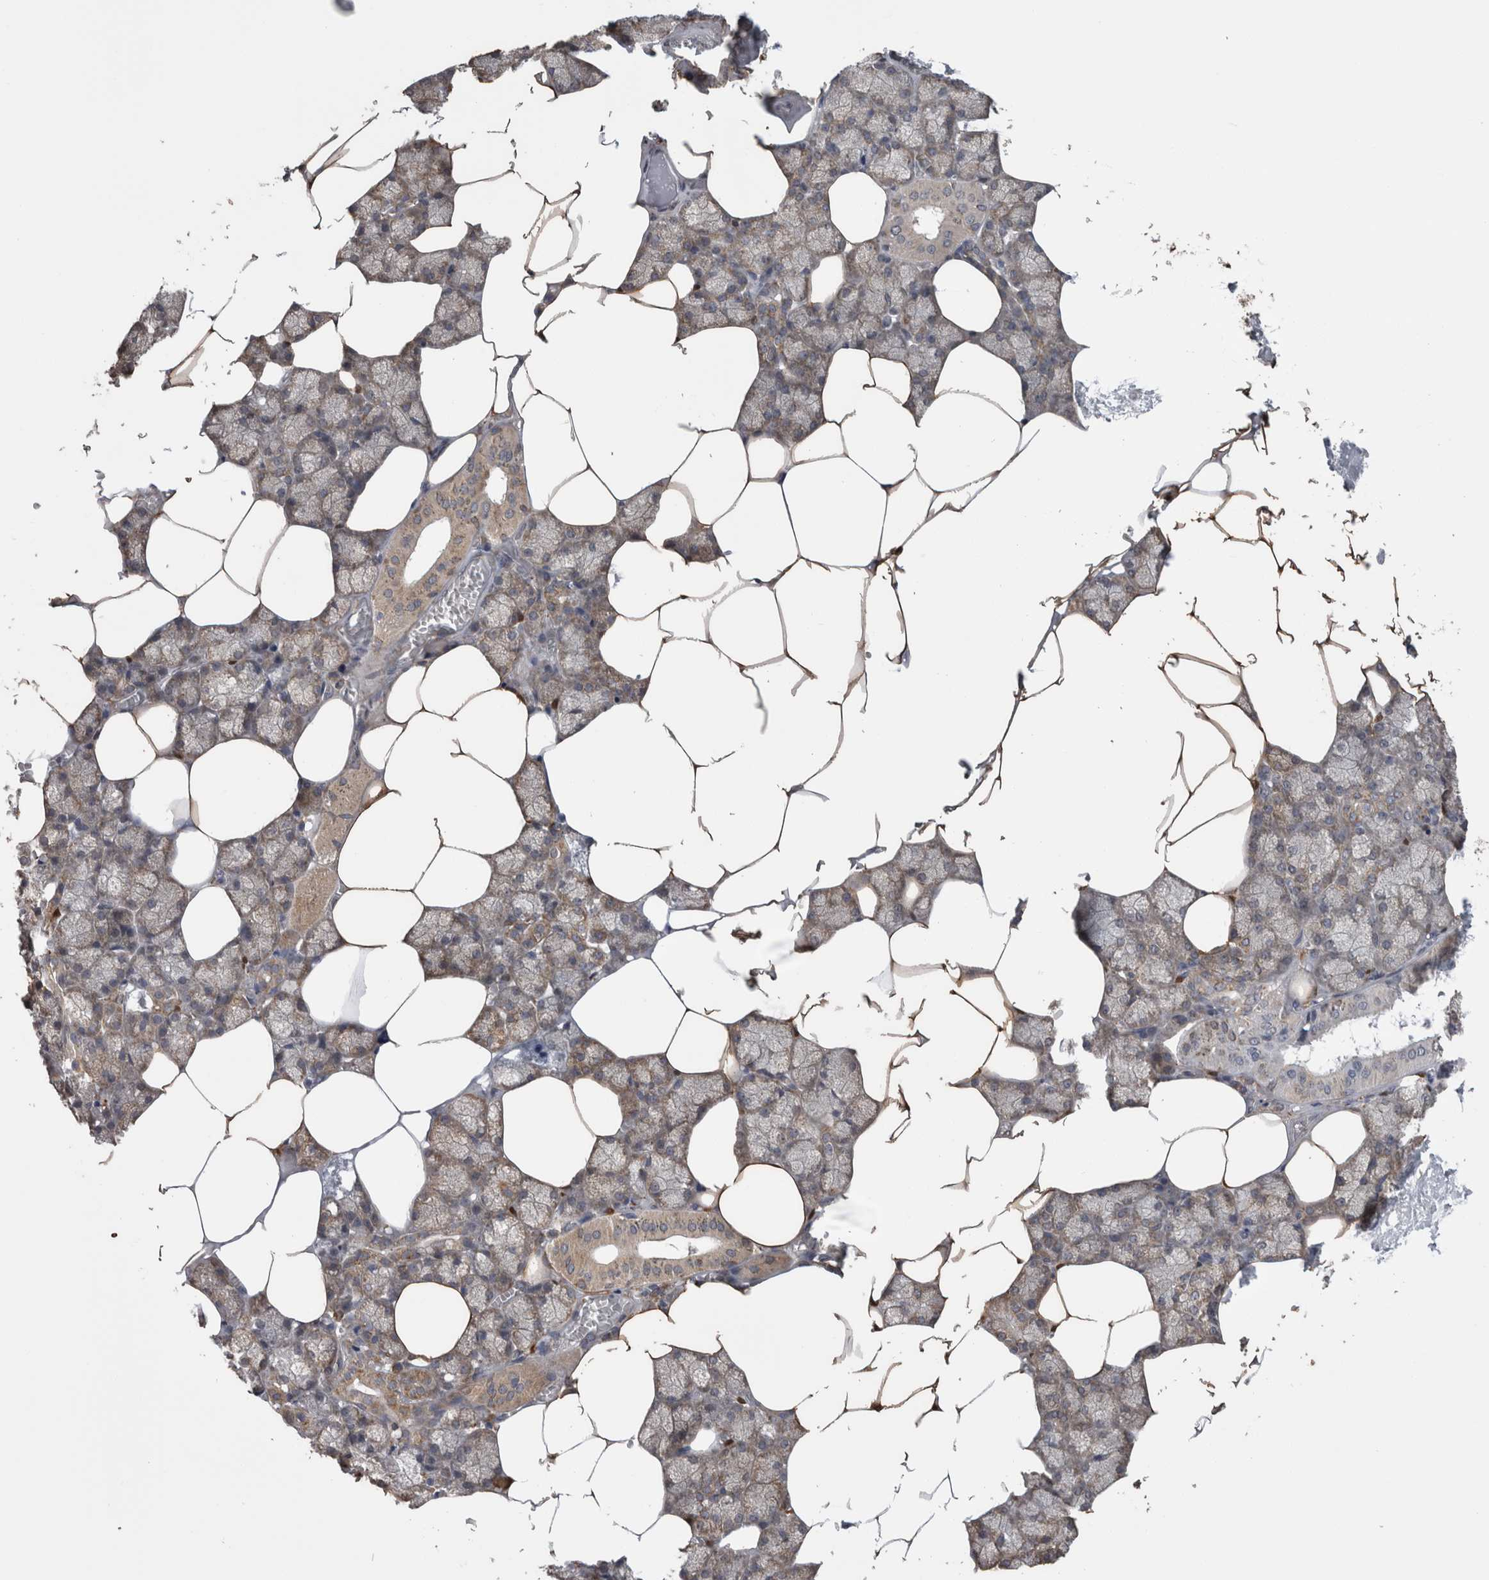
{"staining": {"intensity": "moderate", "quantity": "25%-75%", "location": "cytoplasmic/membranous"}, "tissue": "salivary gland", "cell_type": "Glandular cells", "image_type": "normal", "snomed": [{"axis": "morphology", "description": "Normal tissue, NOS"}, {"axis": "topography", "description": "Salivary gland"}], "caption": "A micrograph of salivary gland stained for a protein reveals moderate cytoplasmic/membranous brown staining in glandular cells. (DAB = brown stain, brightfield microscopy at high magnification).", "gene": "DDX6", "patient": {"sex": "male", "age": 62}}